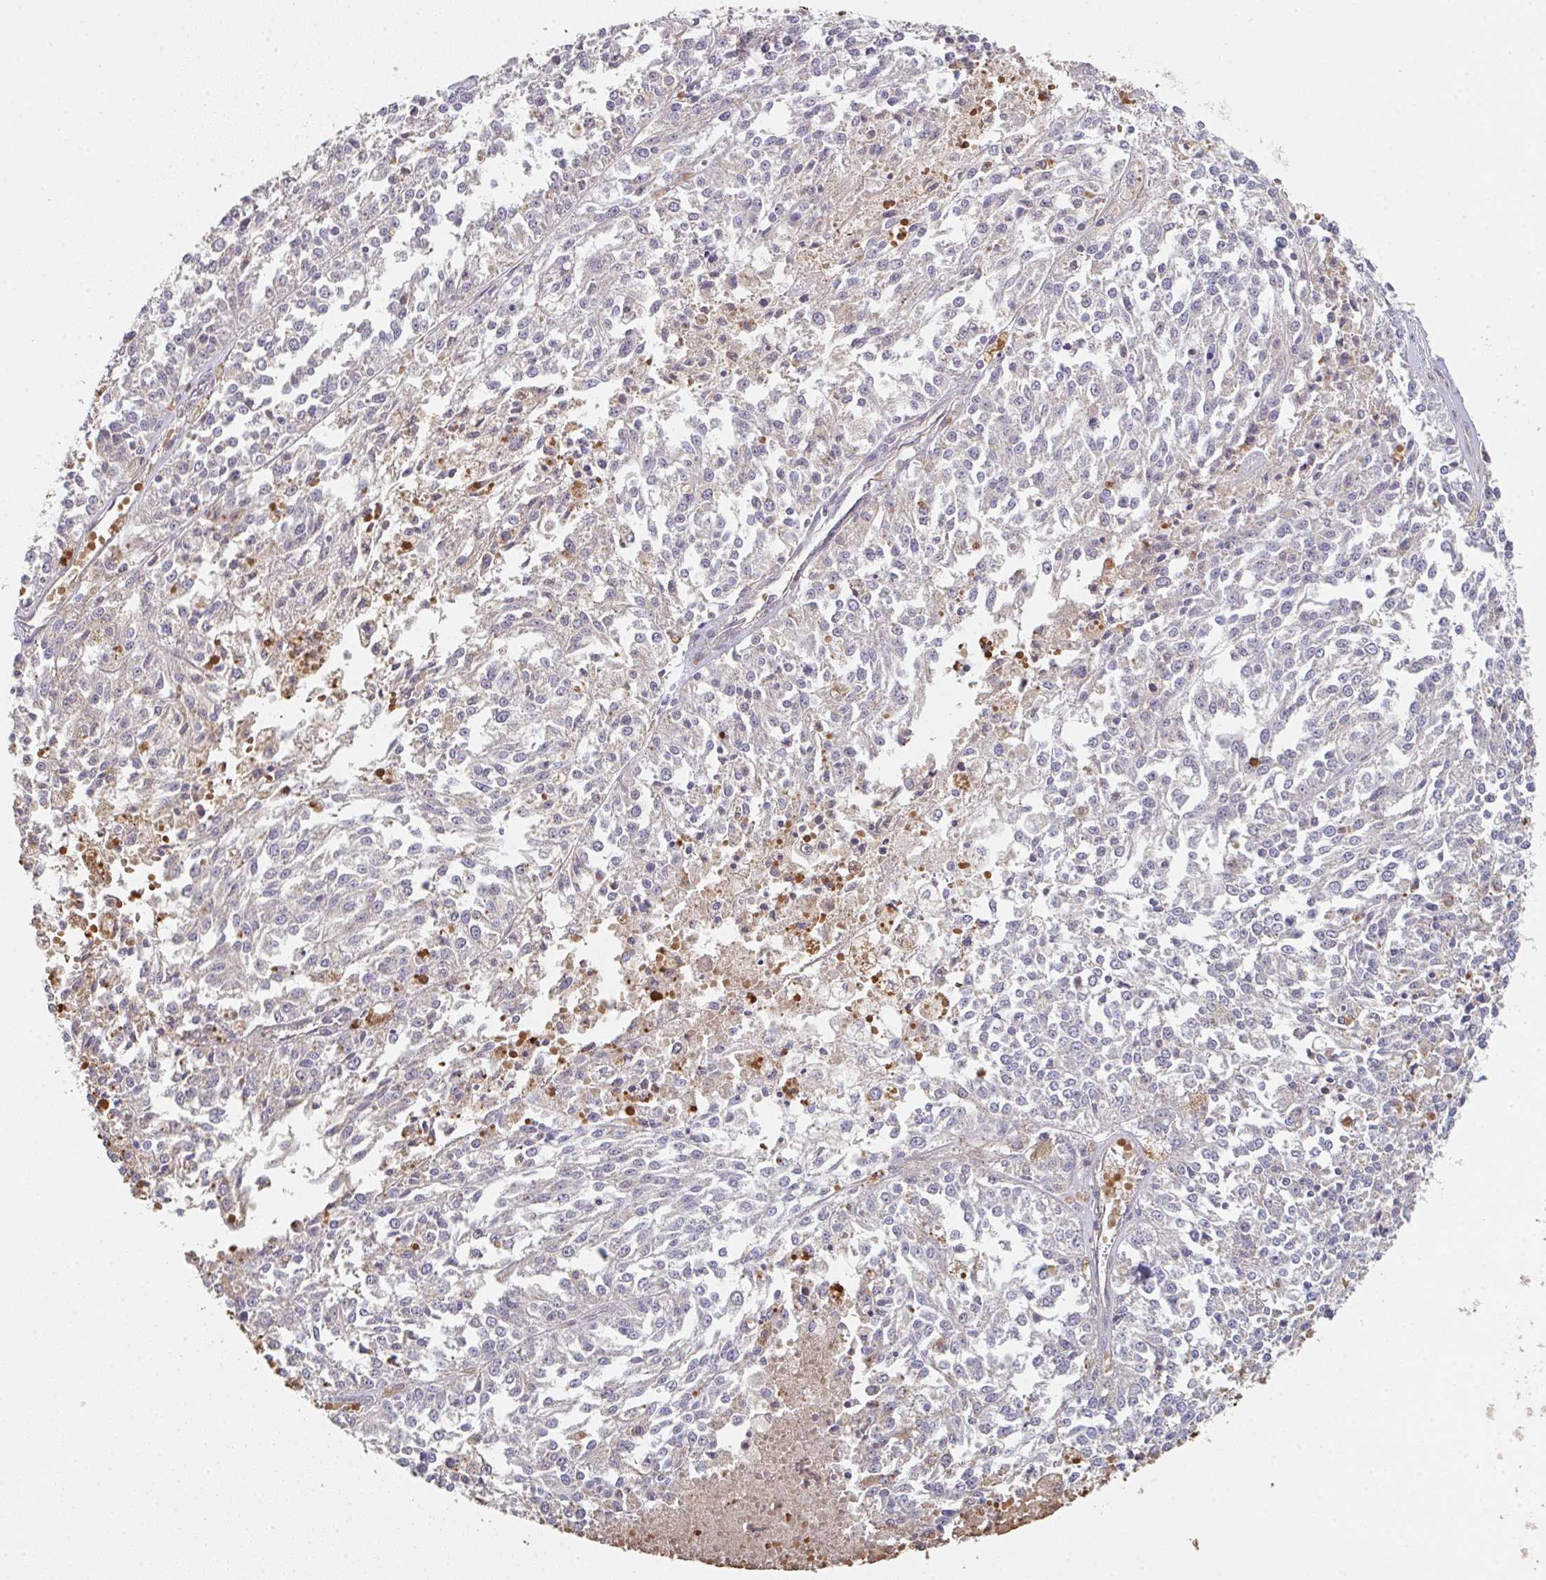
{"staining": {"intensity": "negative", "quantity": "none", "location": "none"}, "tissue": "melanoma", "cell_type": "Tumor cells", "image_type": "cancer", "snomed": [{"axis": "morphology", "description": "Malignant melanoma, NOS"}, {"axis": "topography", "description": "Skin"}], "caption": "Immunohistochemistry (IHC) histopathology image of malignant melanoma stained for a protein (brown), which exhibits no staining in tumor cells.", "gene": "POLG", "patient": {"sex": "female", "age": 64}}